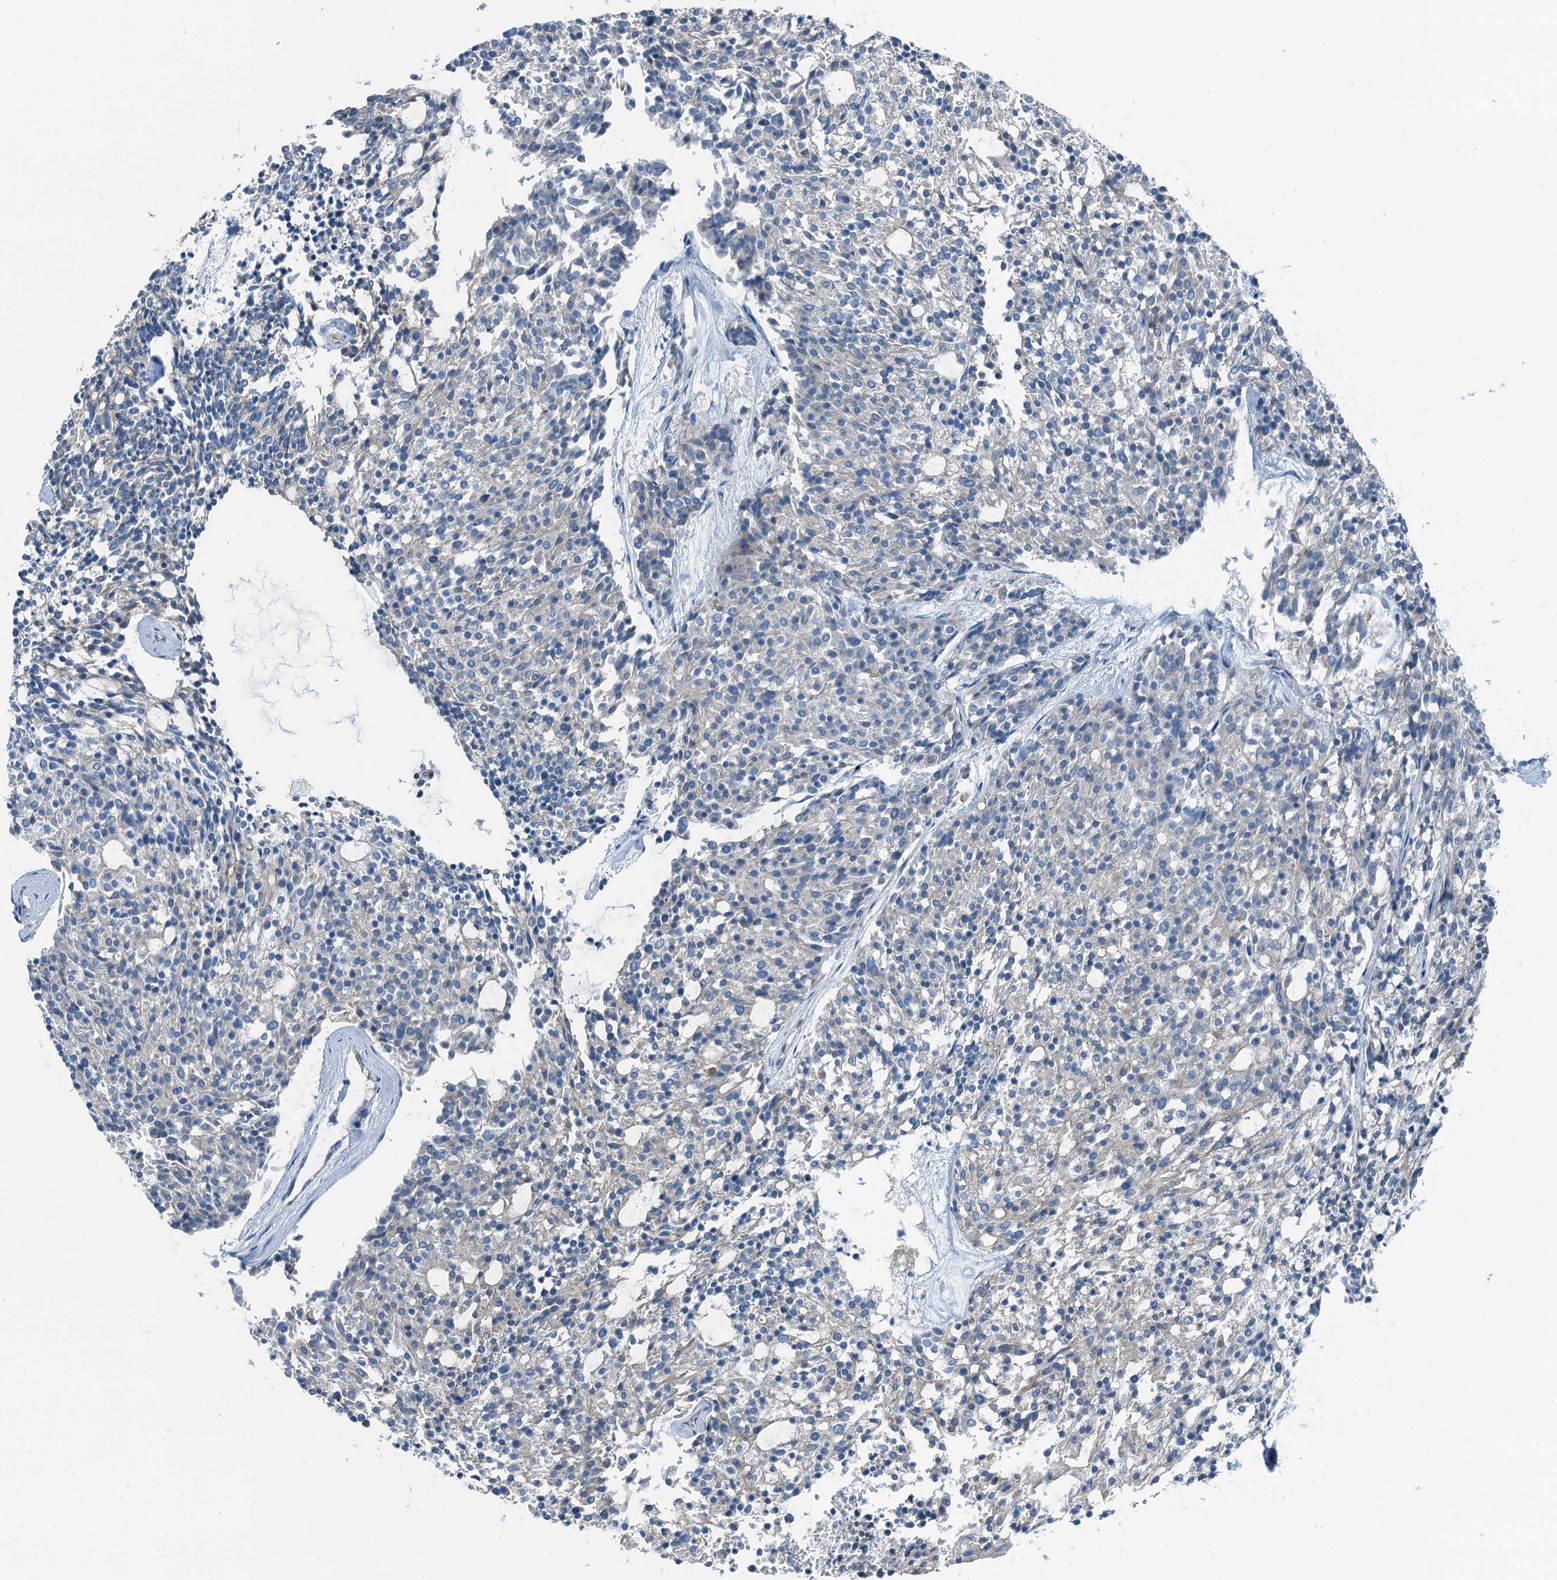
{"staining": {"intensity": "negative", "quantity": "none", "location": "none"}, "tissue": "carcinoid", "cell_type": "Tumor cells", "image_type": "cancer", "snomed": [{"axis": "morphology", "description": "Carcinoid, malignant, NOS"}, {"axis": "topography", "description": "Pancreas"}], "caption": "Malignant carcinoid stained for a protein using IHC reveals no expression tumor cells.", "gene": "TMOD2", "patient": {"sex": "female", "age": 54}}